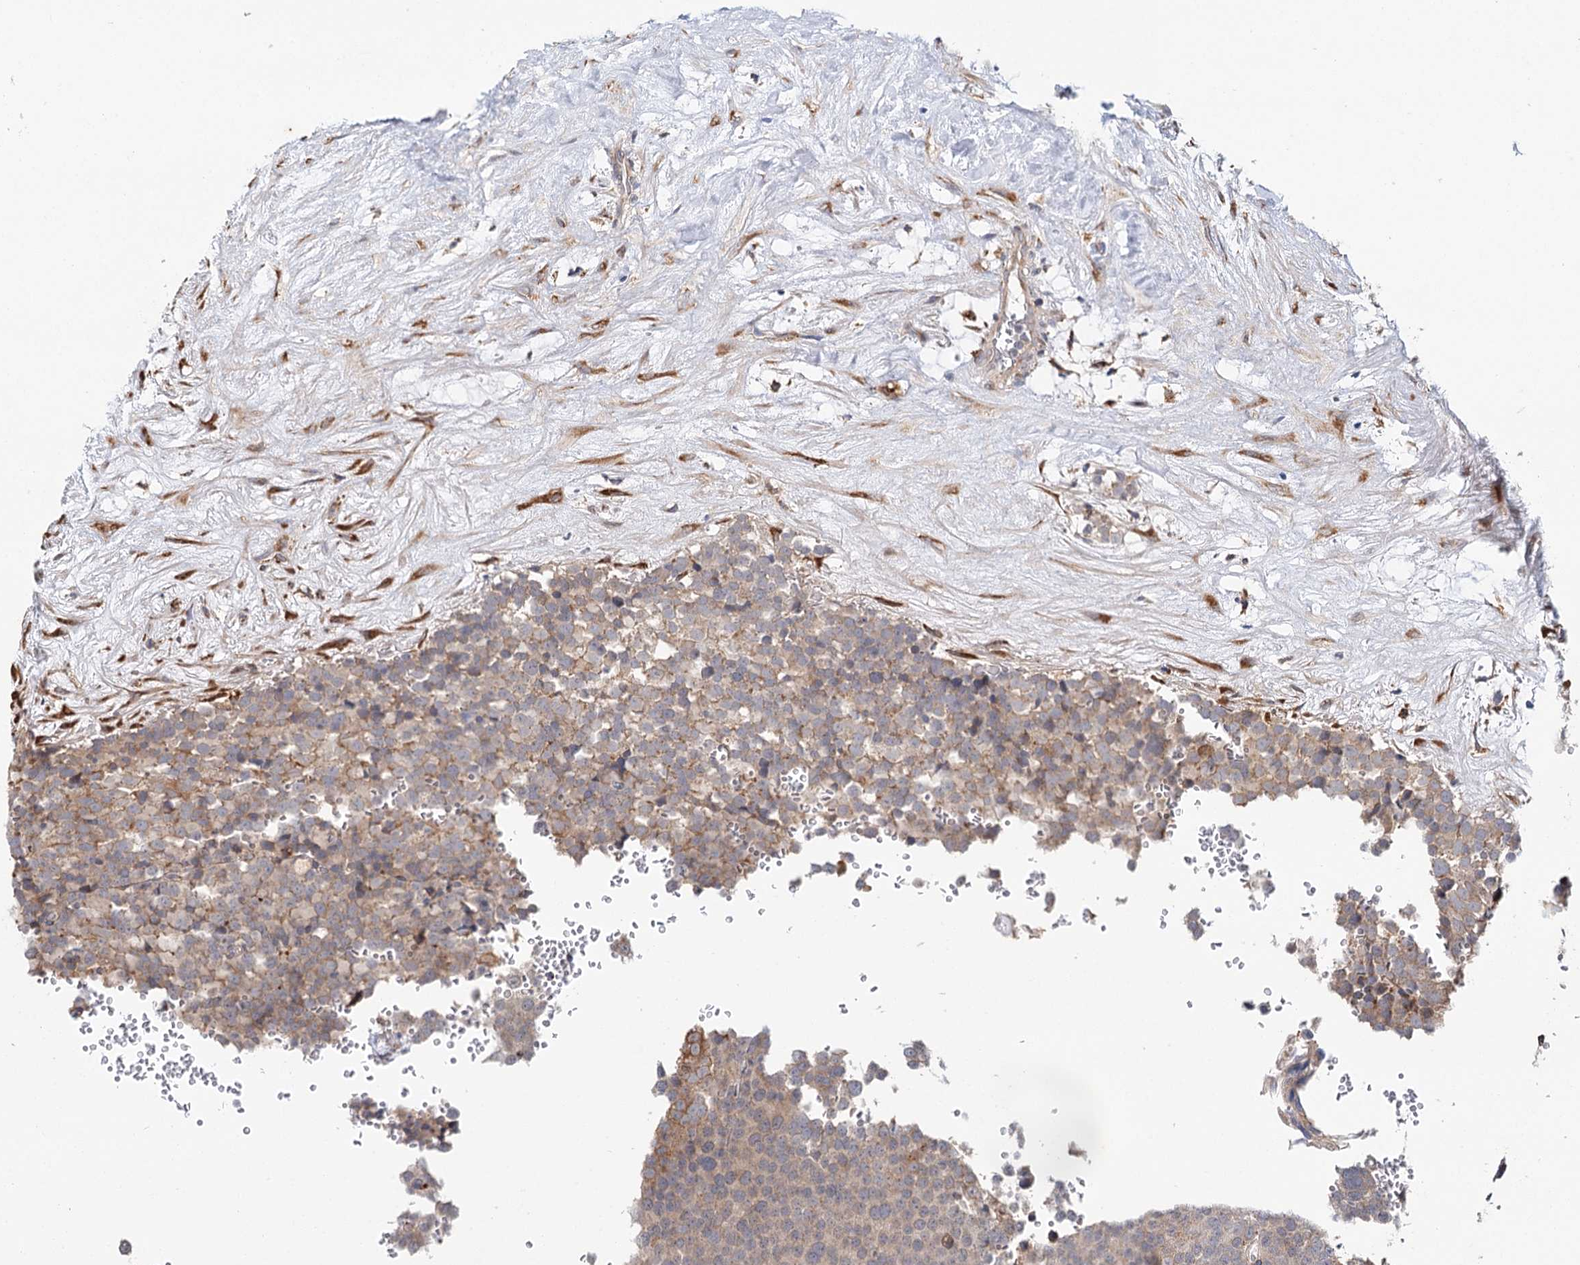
{"staining": {"intensity": "strong", "quantity": "<25%", "location": "cytoplasmic/membranous"}, "tissue": "testis cancer", "cell_type": "Tumor cells", "image_type": "cancer", "snomed": [{"axis": "morphology", "description": "Seminoma, NOS"}, {"axis": "topography", "description": "Testis"}], "caption": "Testis cancer (seminoma) stained with DAB (3,3'-diaminobenzidine) immunohistochemistry reveals medium levels of strong cytoplasmic/membranous expression in about <25% of tumor cells.", "gene": "VEGFA", "patient": {"sex": "male", "age": 71}}